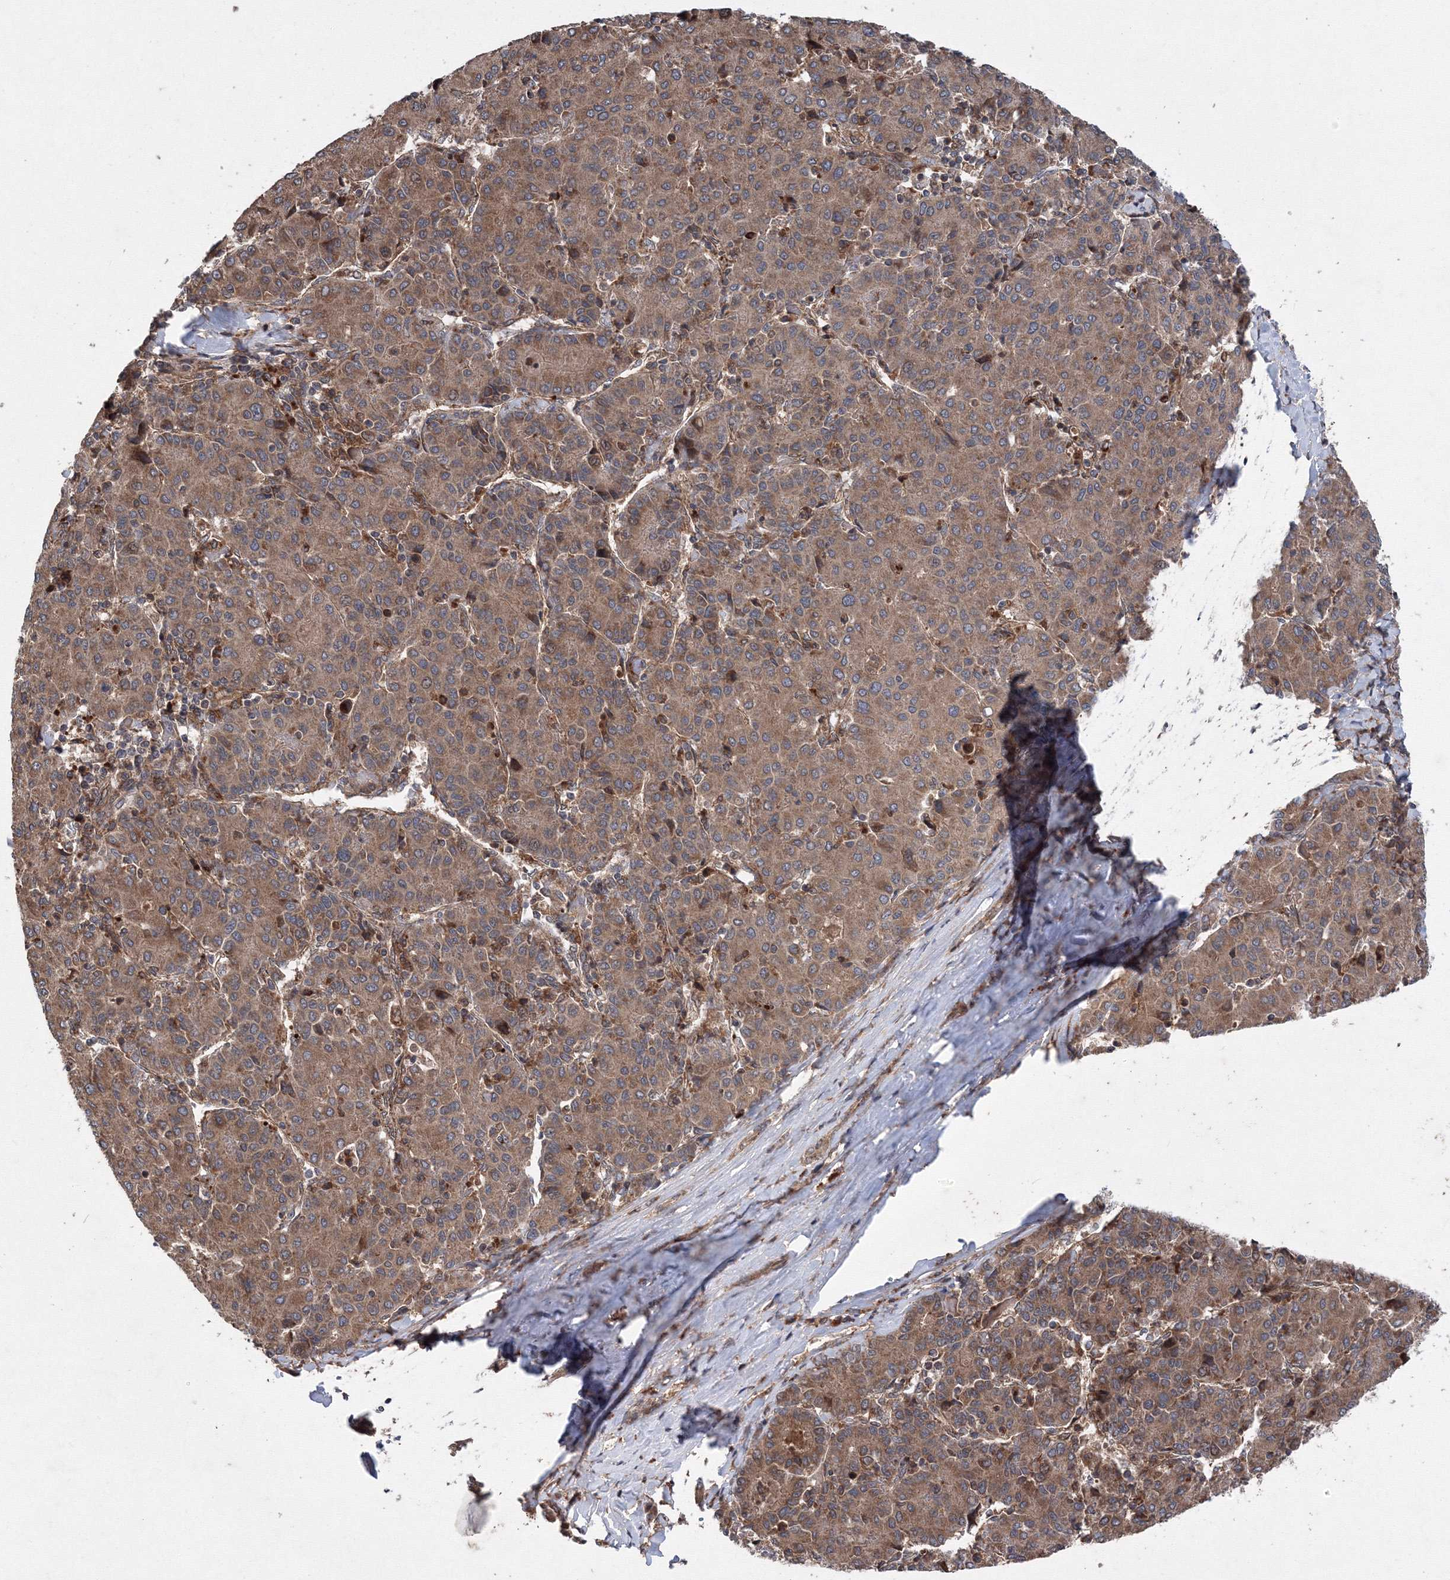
{"staining": {"intensity": "moderate", "quantity": ">75%", "location": "cytoplasmic/membranous"}, "tissue": "liver cancer", "cell_type": "Tumor cells", "image_type": "cancer", "snomed": [{"axis": "morphology", "description": "Carcinoma, Hepatocellular, NOS"}, {"axis": "topography", "description": "Liver"}], "caption": "IHC (DAB) staining of liver hepatocellular carcinoma reveals moderate cytoplasmic/membranous protein expression in approximately >75% of tumor cells.", "gene": "ATG3", "patient": {"sex": "male", "age": 65}}